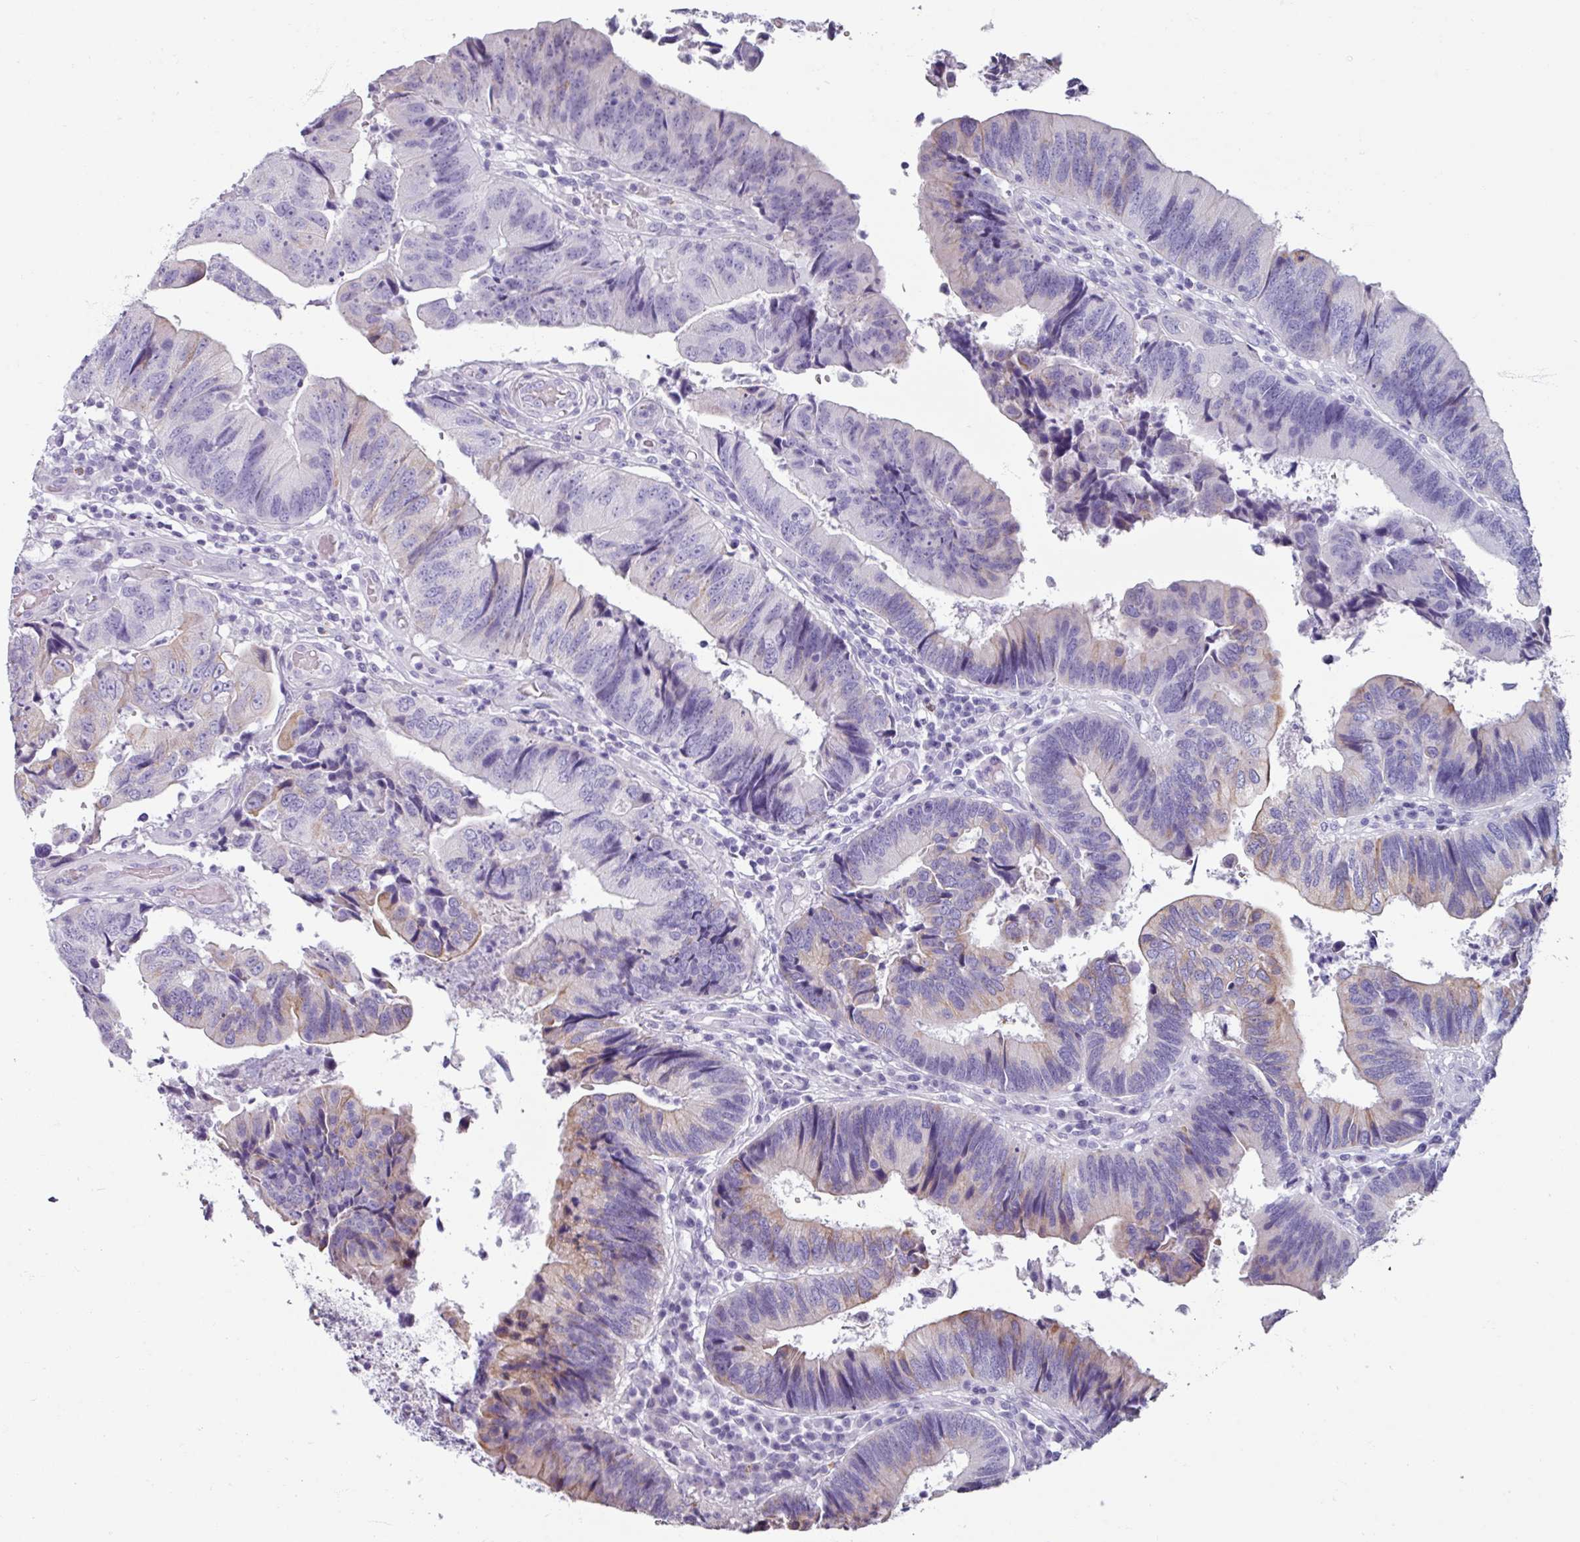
{"staining": {"intensity": "weak", "quantity": "<25%", "location": "cytoplasmic/membranous"}, "tissue": "colorectal cancer", "cell_type": "Tumor cells", "image_type": "cancer", "snomed": [{"axis": "morphology", "description": "Adenocarcinoma, NOS"}, {"axis": "topography", "description": "Colon"}], "caption": "Immunohistochemistry of human colorectal cancer exhibits no staining in tumor cells. Brightfield microscopy of immunohistochemistry stained with DAB (brown) and hematoxylin (blue), captured at high magnification.", "gene": "SPESP1", "patient": {"sex": "female", "age": 67}}